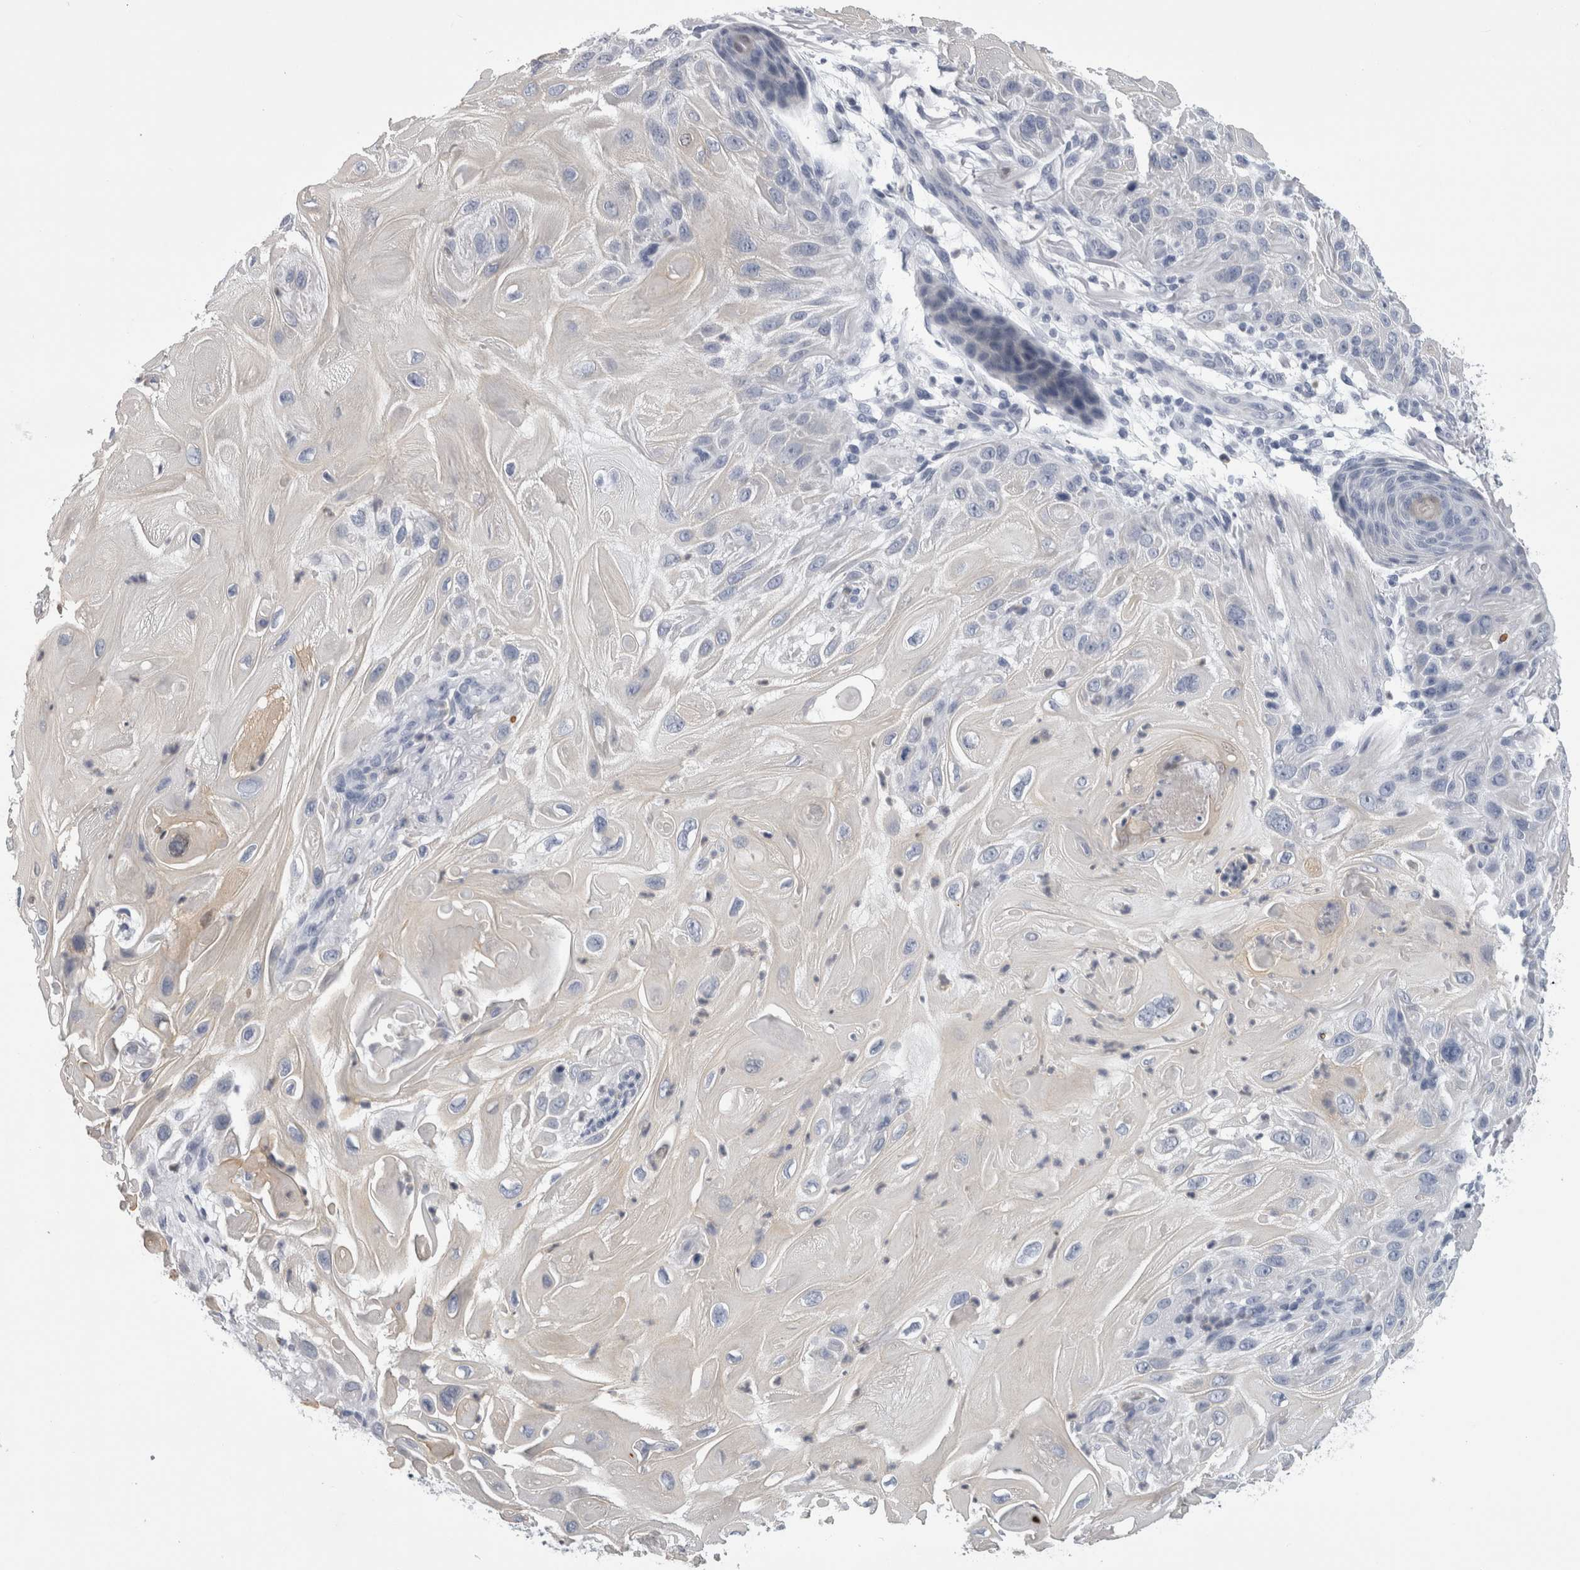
{"staining": {"intensity": "negative", "quantity": "none", "location": "none"}, "tissue": "skin cancer", "cell_type": "Tumor cells", "image_type": "cancer", "snomed": [{"axis": "morphology", "description": "Squamous cell carcinoma, NOS"}, {"axis": "topography", "description": "Skin"}], "caption": "Immunohistochemistry histopathology image of neoplastic tissue: human skin cancer stained with DAB (3,3'-diaminobenzidine) exhibits no significant protein staining in tumor cells. (Stains: DAB (3,3'-diaminobenzidine) IHC with hematoxylin counter stain, Microscopy: brightfield microscopy at high magnification).", "gene": "ALDH8A1", "patient": {"sex": "female", "age": 77}}